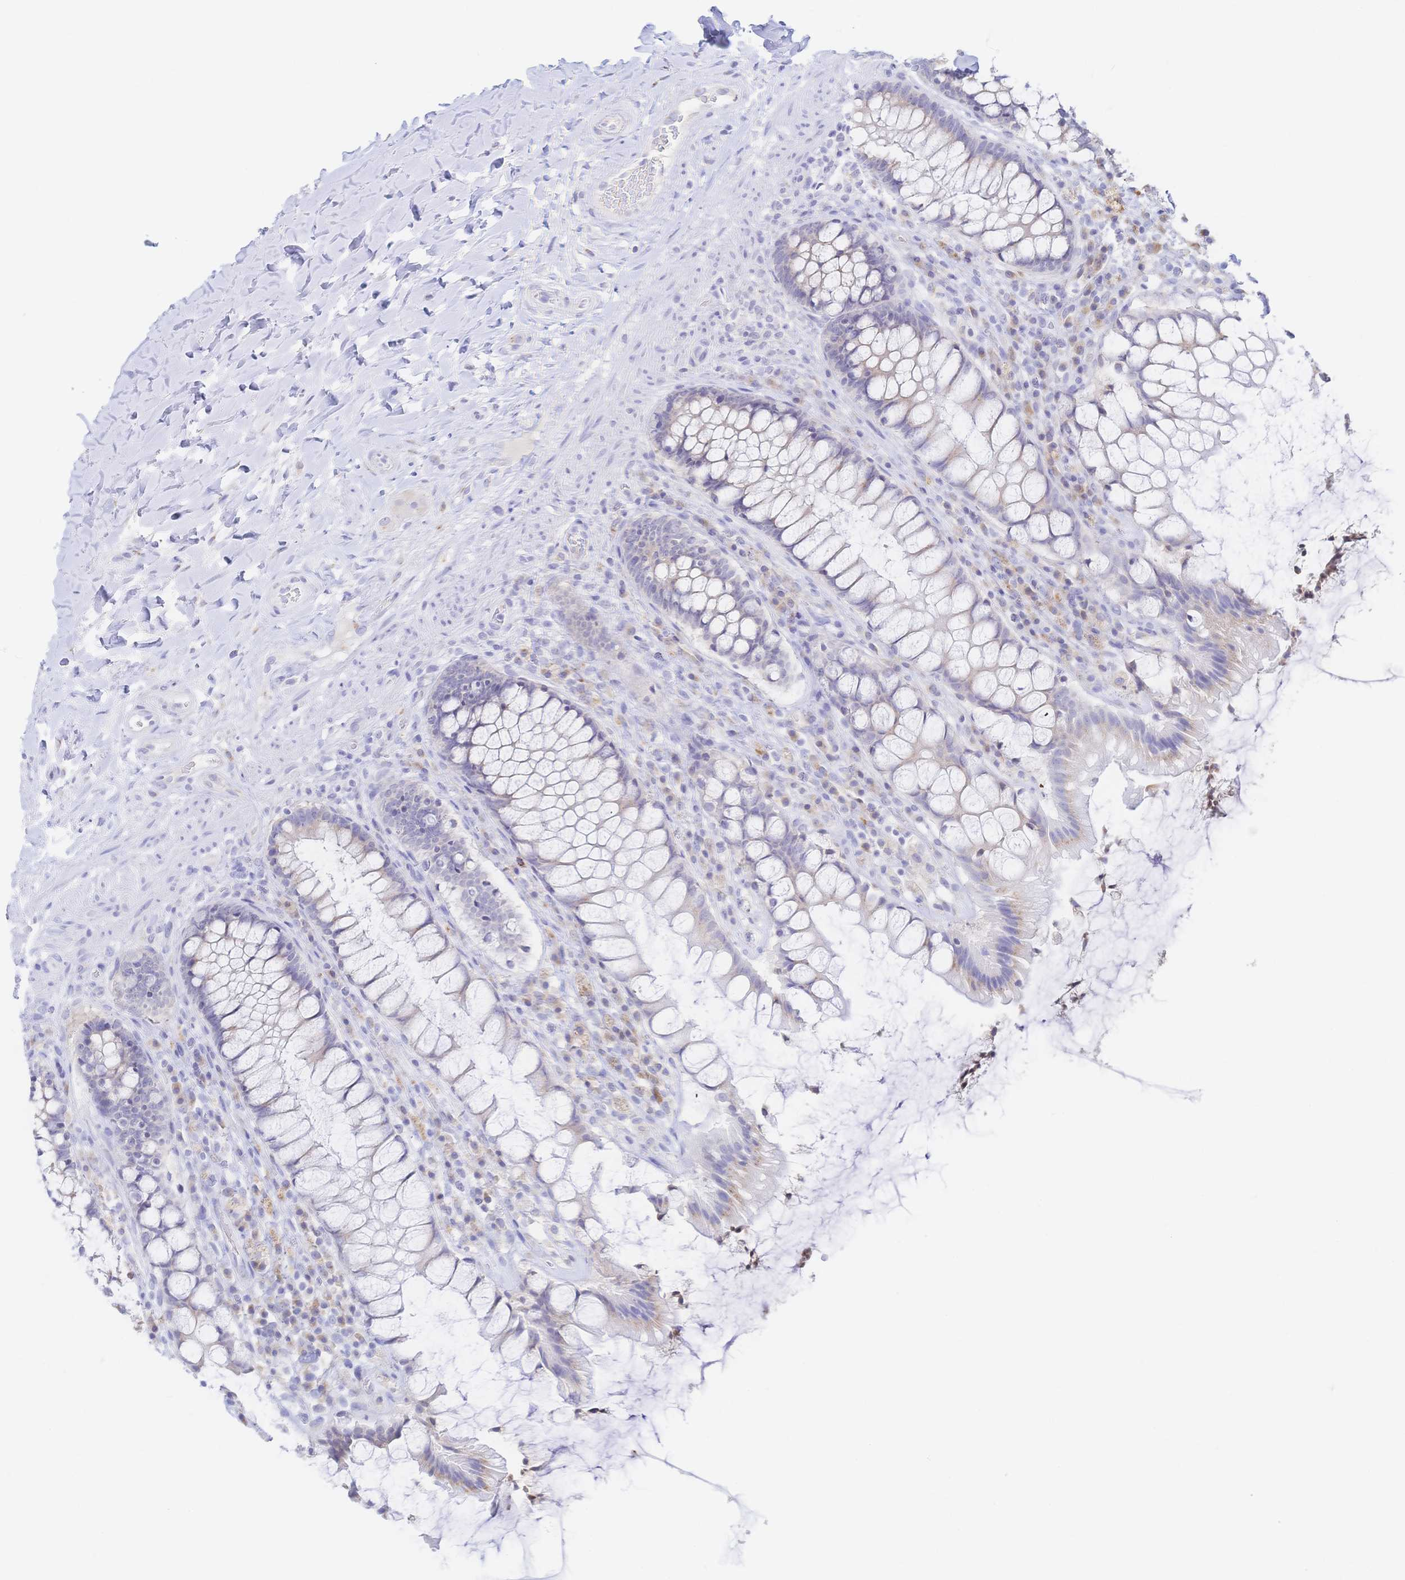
{"staining": {"intensity": "negative", "quantity": "none", "location": "none"}, "tissue": "rectum", "cell_type": "Glandular cells", "image_type": "normal", "snomed": [{"axis": "morphology", "description": "Normal tissue, NOS"}, {"axis": "topography", "description": "Rectum"}], "caption": "Immunohistochemistry (IHC) micrograph of unremarkable human rectum stained for a protein (brown), which exhibits no staining in glandular cells.", "gene": "SIAH3", "patient": {"sex": "female", "age": 58}}